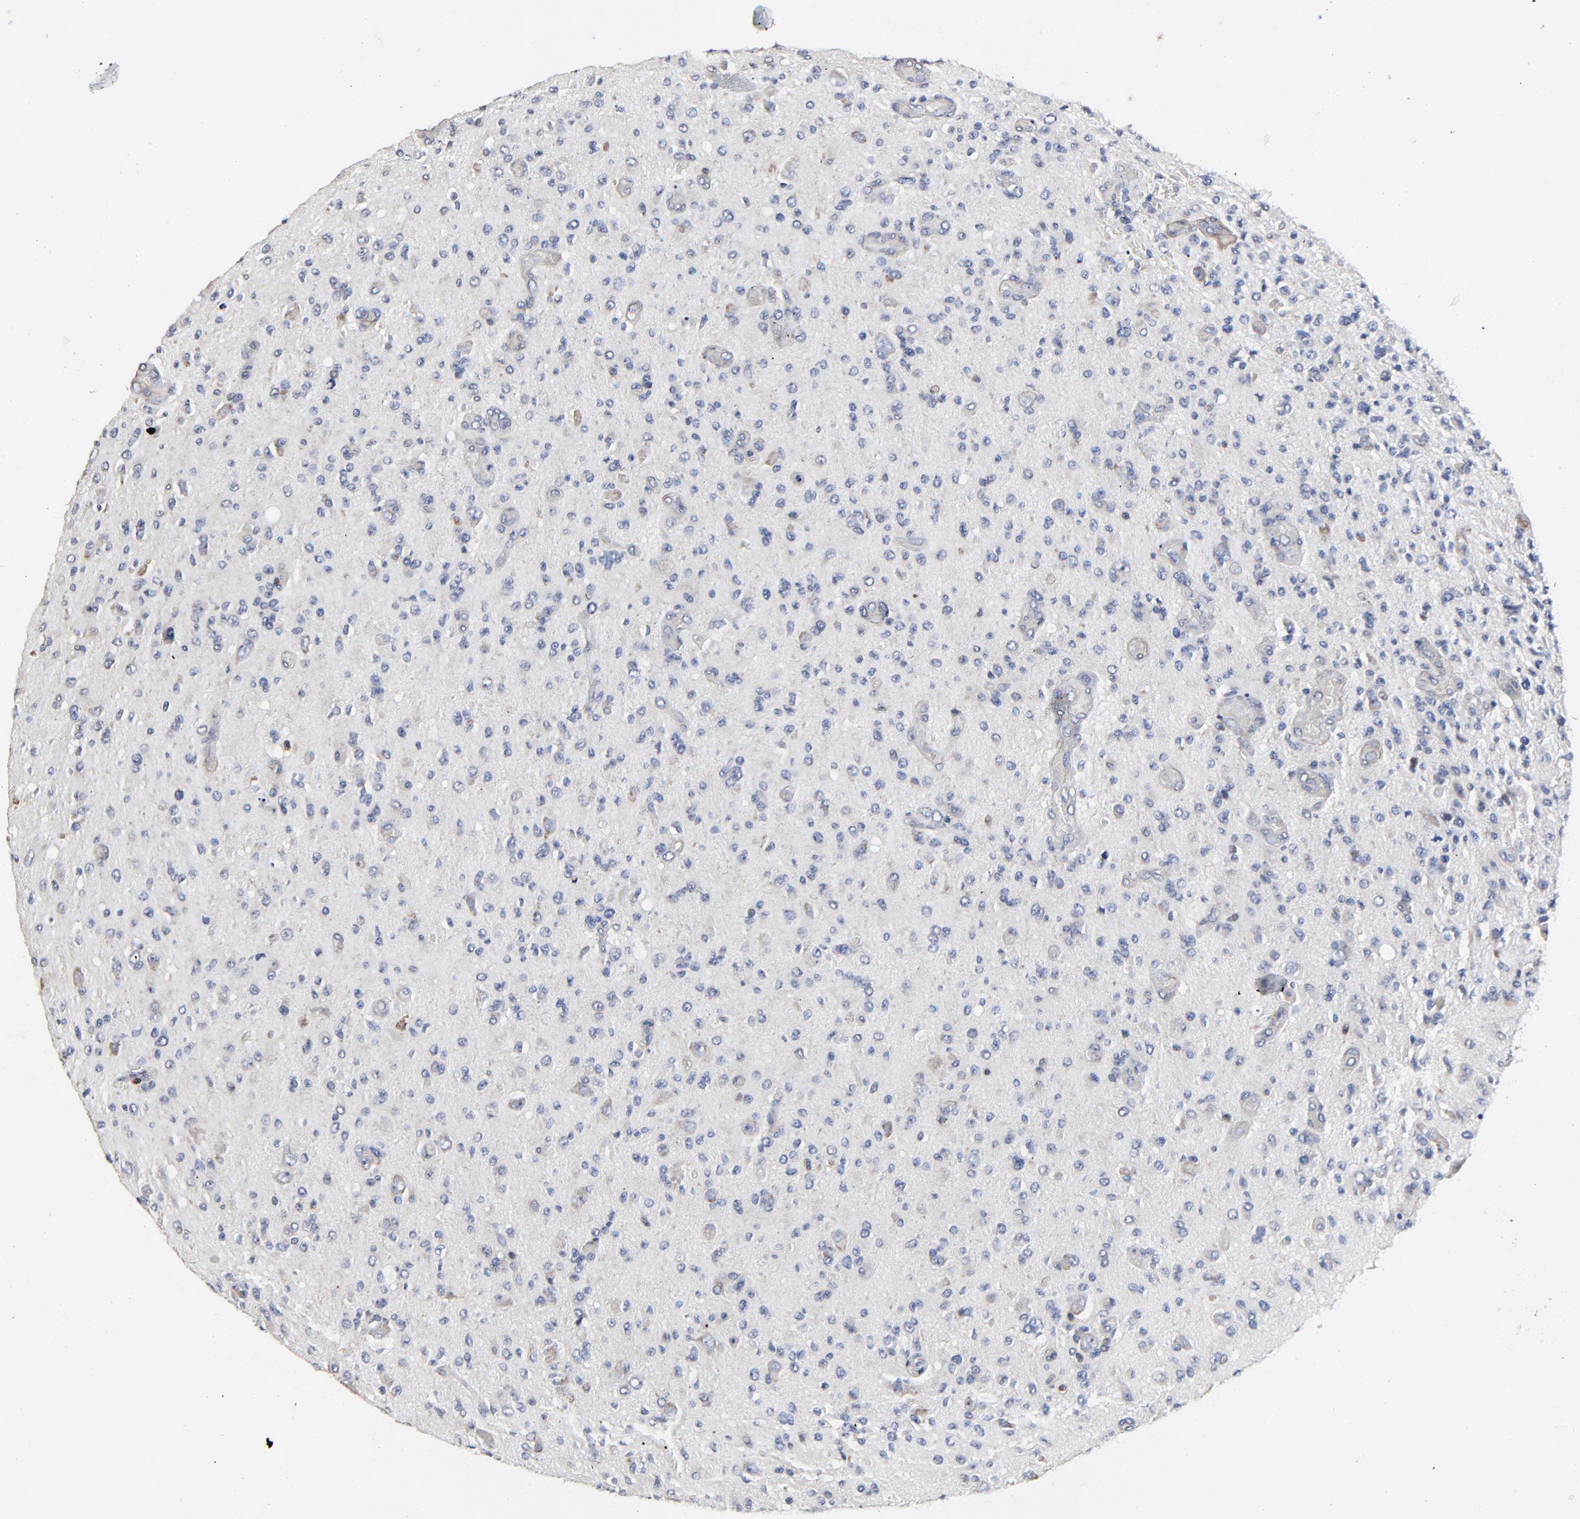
{"staining": {"intensity": "weak", "quantity": "<25%", "location": "cytoplasmic/membranous"}, "tissue": "glioma", "cell_type": "Tumor cells", "image_type": "cancer", "snomed": [{"axis": "morphology", "description": "Glioma, malignant, High grade"}, {"axis": "topography", "description": "Brain"}], "caption": "Immunohistochemistry of malignant glioma (high-grade) demonstrates no positivity in tumor cells. The staining is performed using DAB brown chromogen with nuclei counter-stained in using hematoxylin.", "gene": "SKAP1", "patient": {"sex": "male", "age": 36}}